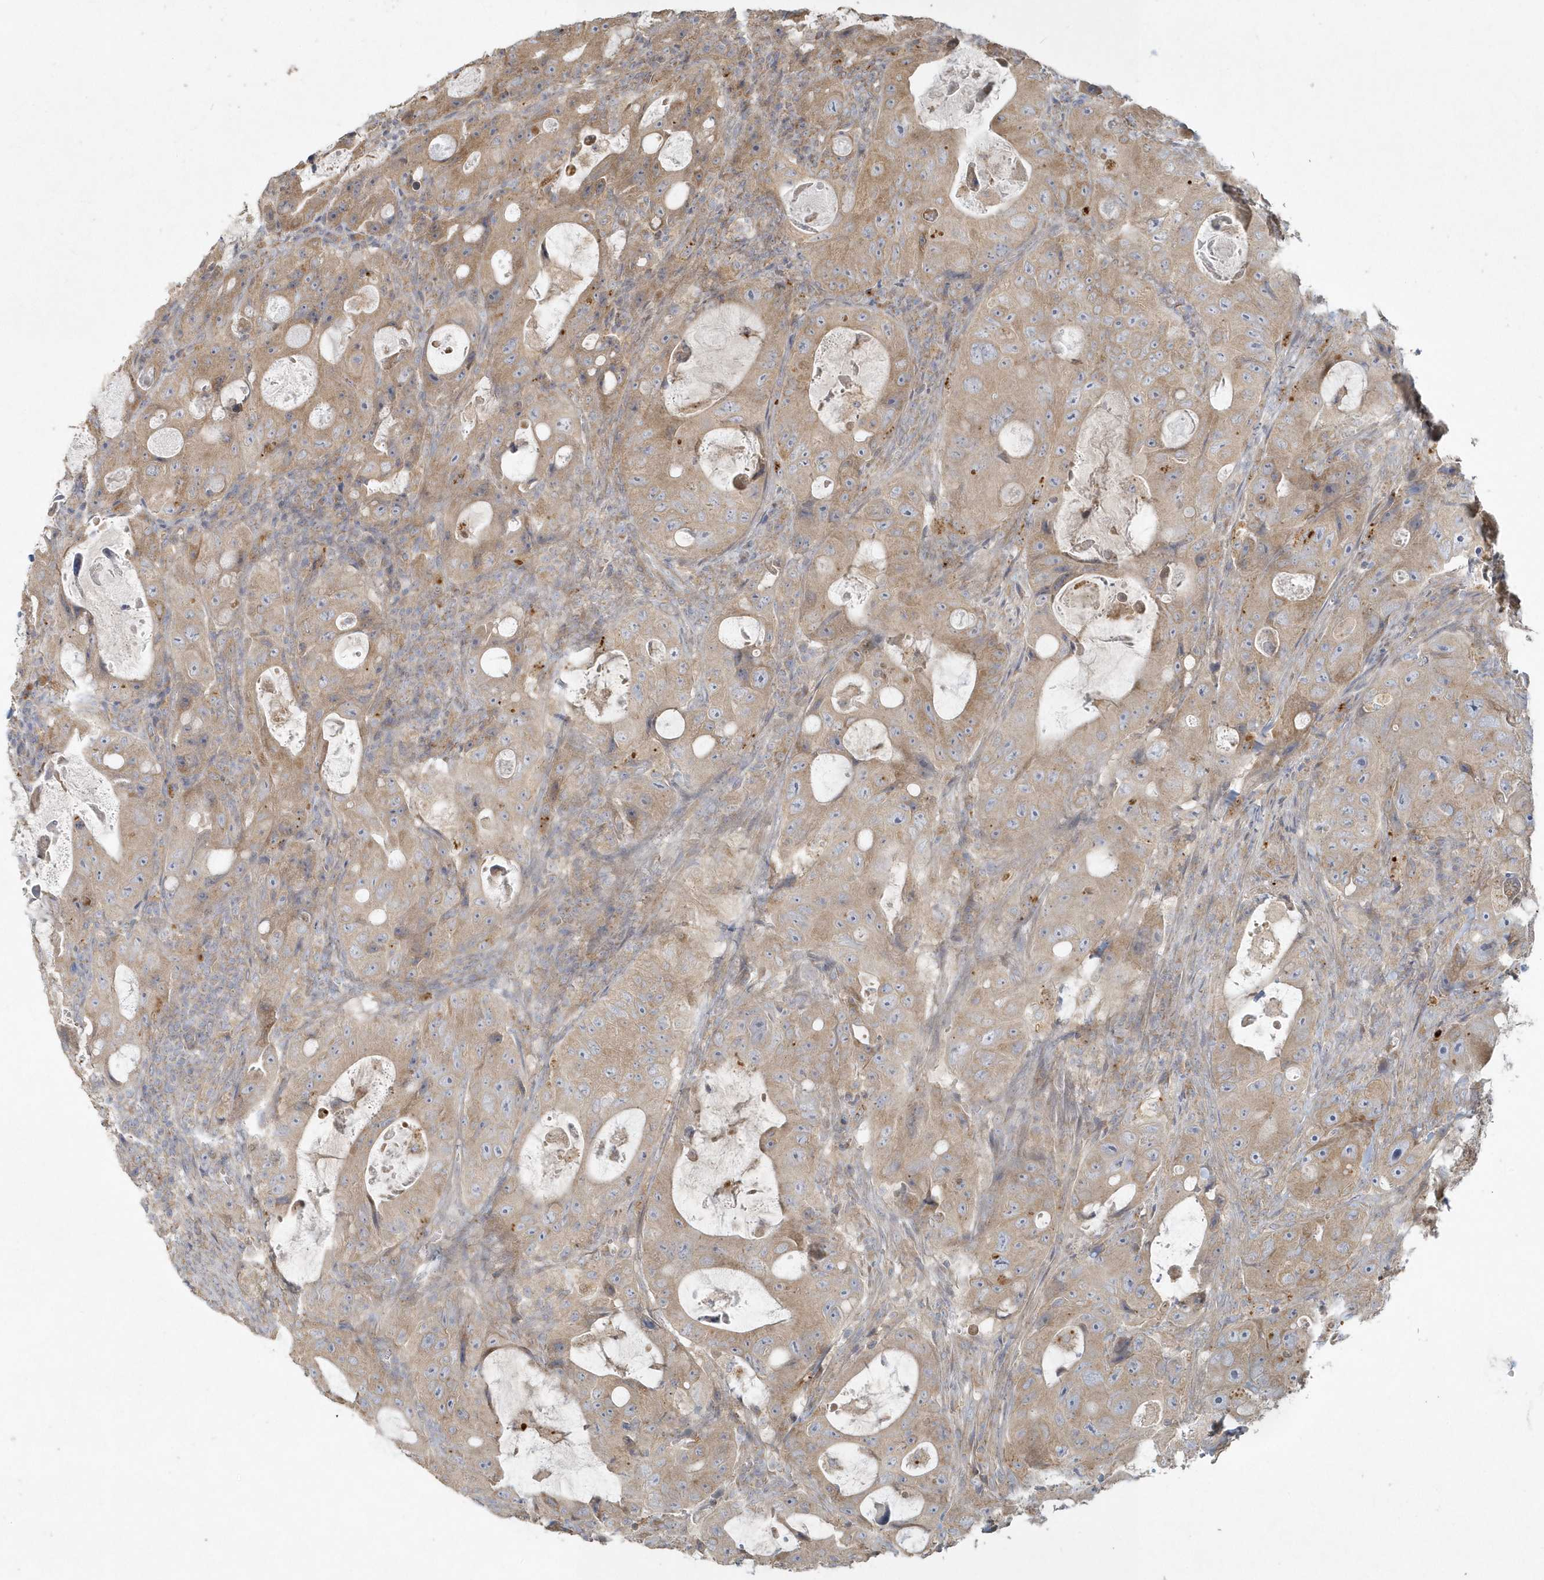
{"staining": {"intensity": "moderate", "quantity": ">75%", "location": "cytoplasmic/membranous"}, "tissue": "colorectal cancer", "cell_type": "Tumor cells", "image_type": "cancer", "snomed": [{"axis": "morphology", "description": "Adenocarcinoma, NOS"}, {"axis": "topography", "description": "Colon"}], "caption": "Adenocarcinoma (colorectal) stained with a brown dye shows moderate cytoplasmic/membranous positive staining in approximately >75% of tumor cells.", "gene": "BLTP3A", "patient": {"sex": "female", "age": 46}}